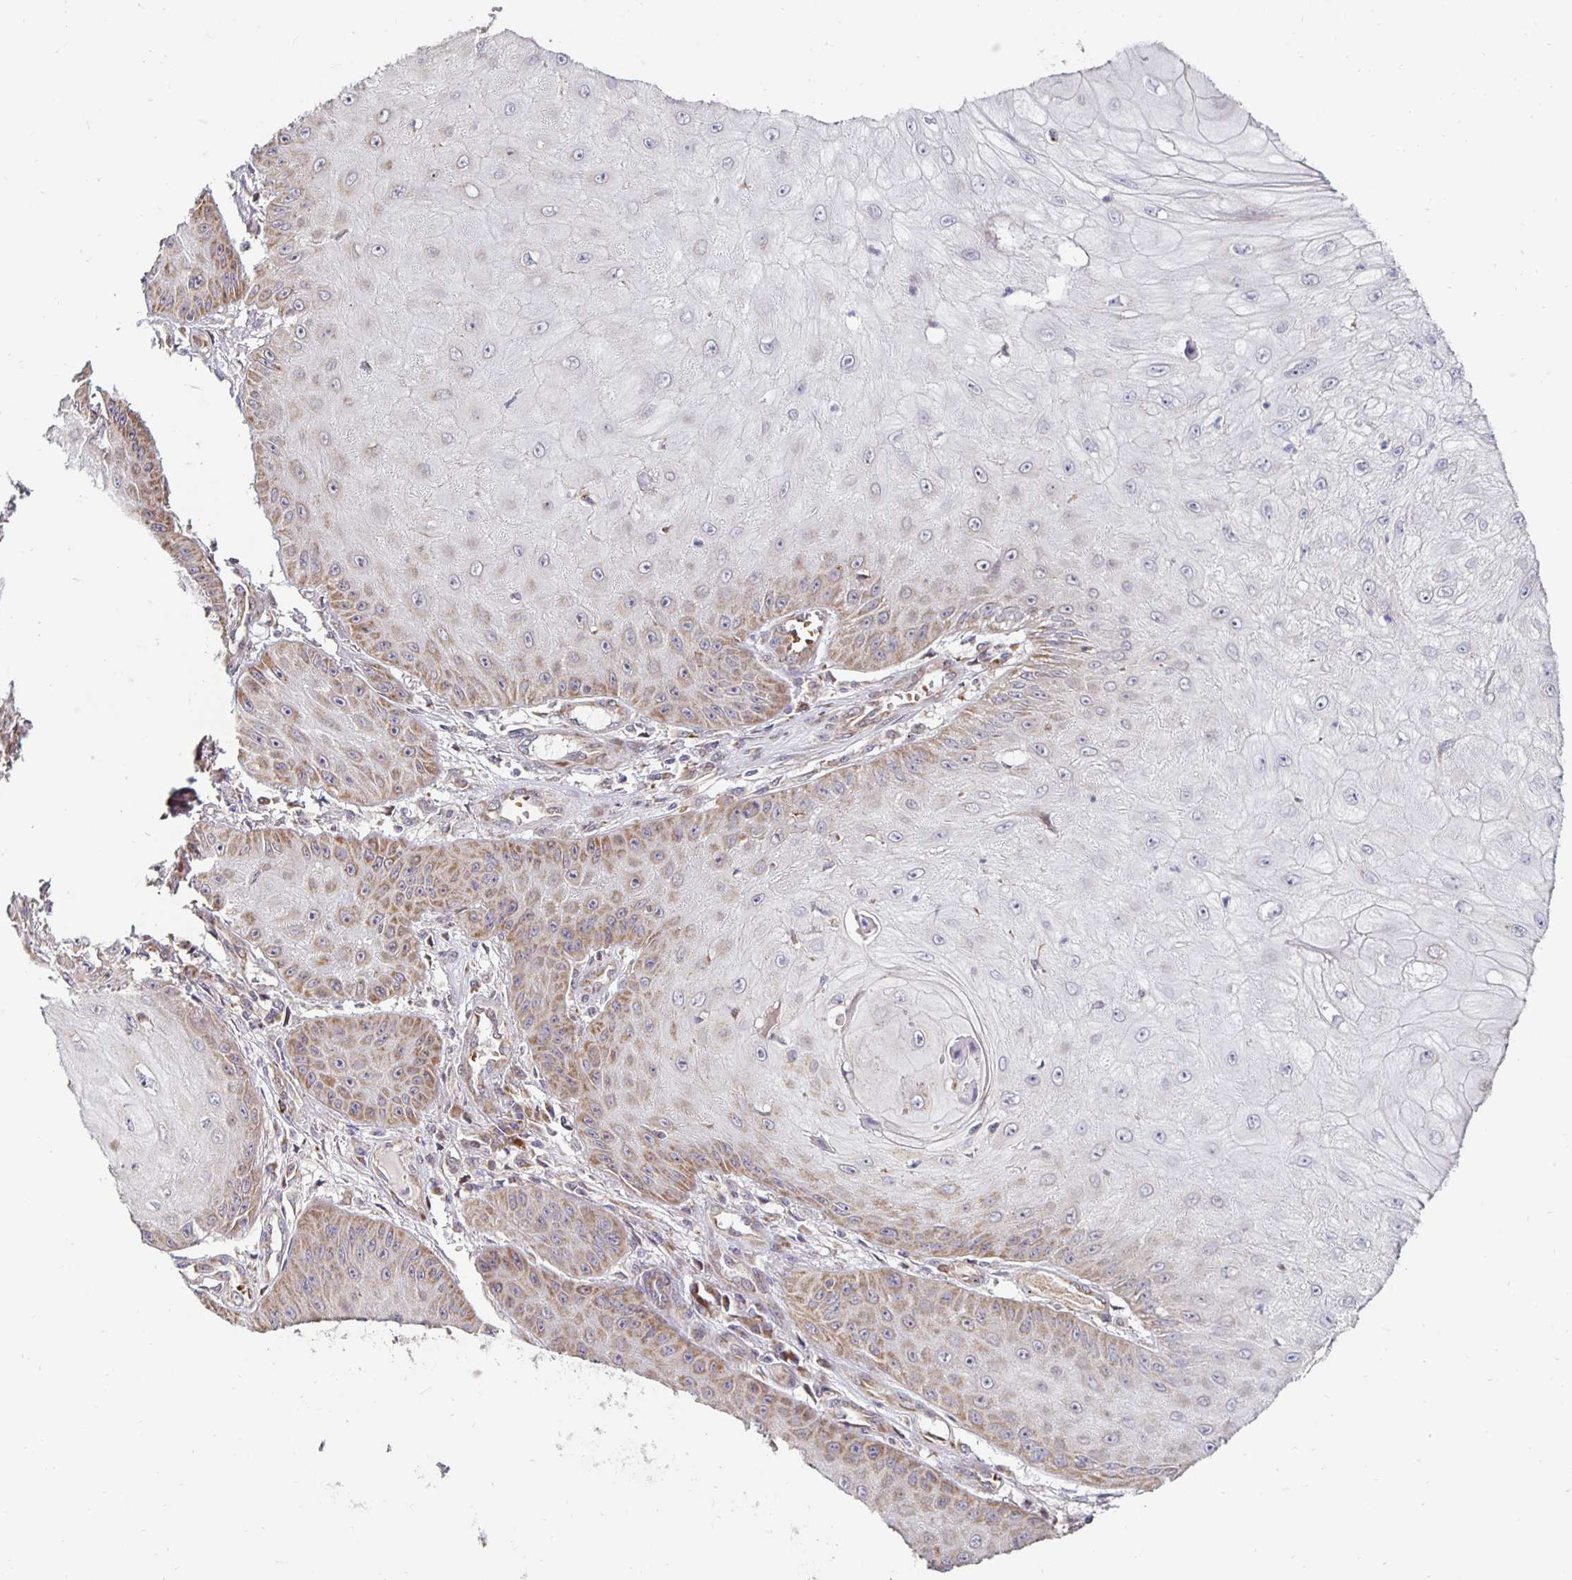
{"staining": {"intensity": "moderate", "quantity": "25%-75%", "location": "cytoplasmic/membranous"}, "tissue": "skin cancer", "cell_type": "Tumor cells", "image_type": "cancer", "snomed": [{"axis": "morphology", "description": "Squamous cell carcinoma, NOS"}, {"axis": "topography", "description": "Skin"}], "caption": "Squamous cell carcinoma (skin) stained with a brown dye displays moderate cytoplasmic/membranous positive positivity in about 25%-75% of tumor cells.", "gene": "MRPL28", "patient": {"sex": "male", "age": 70}}